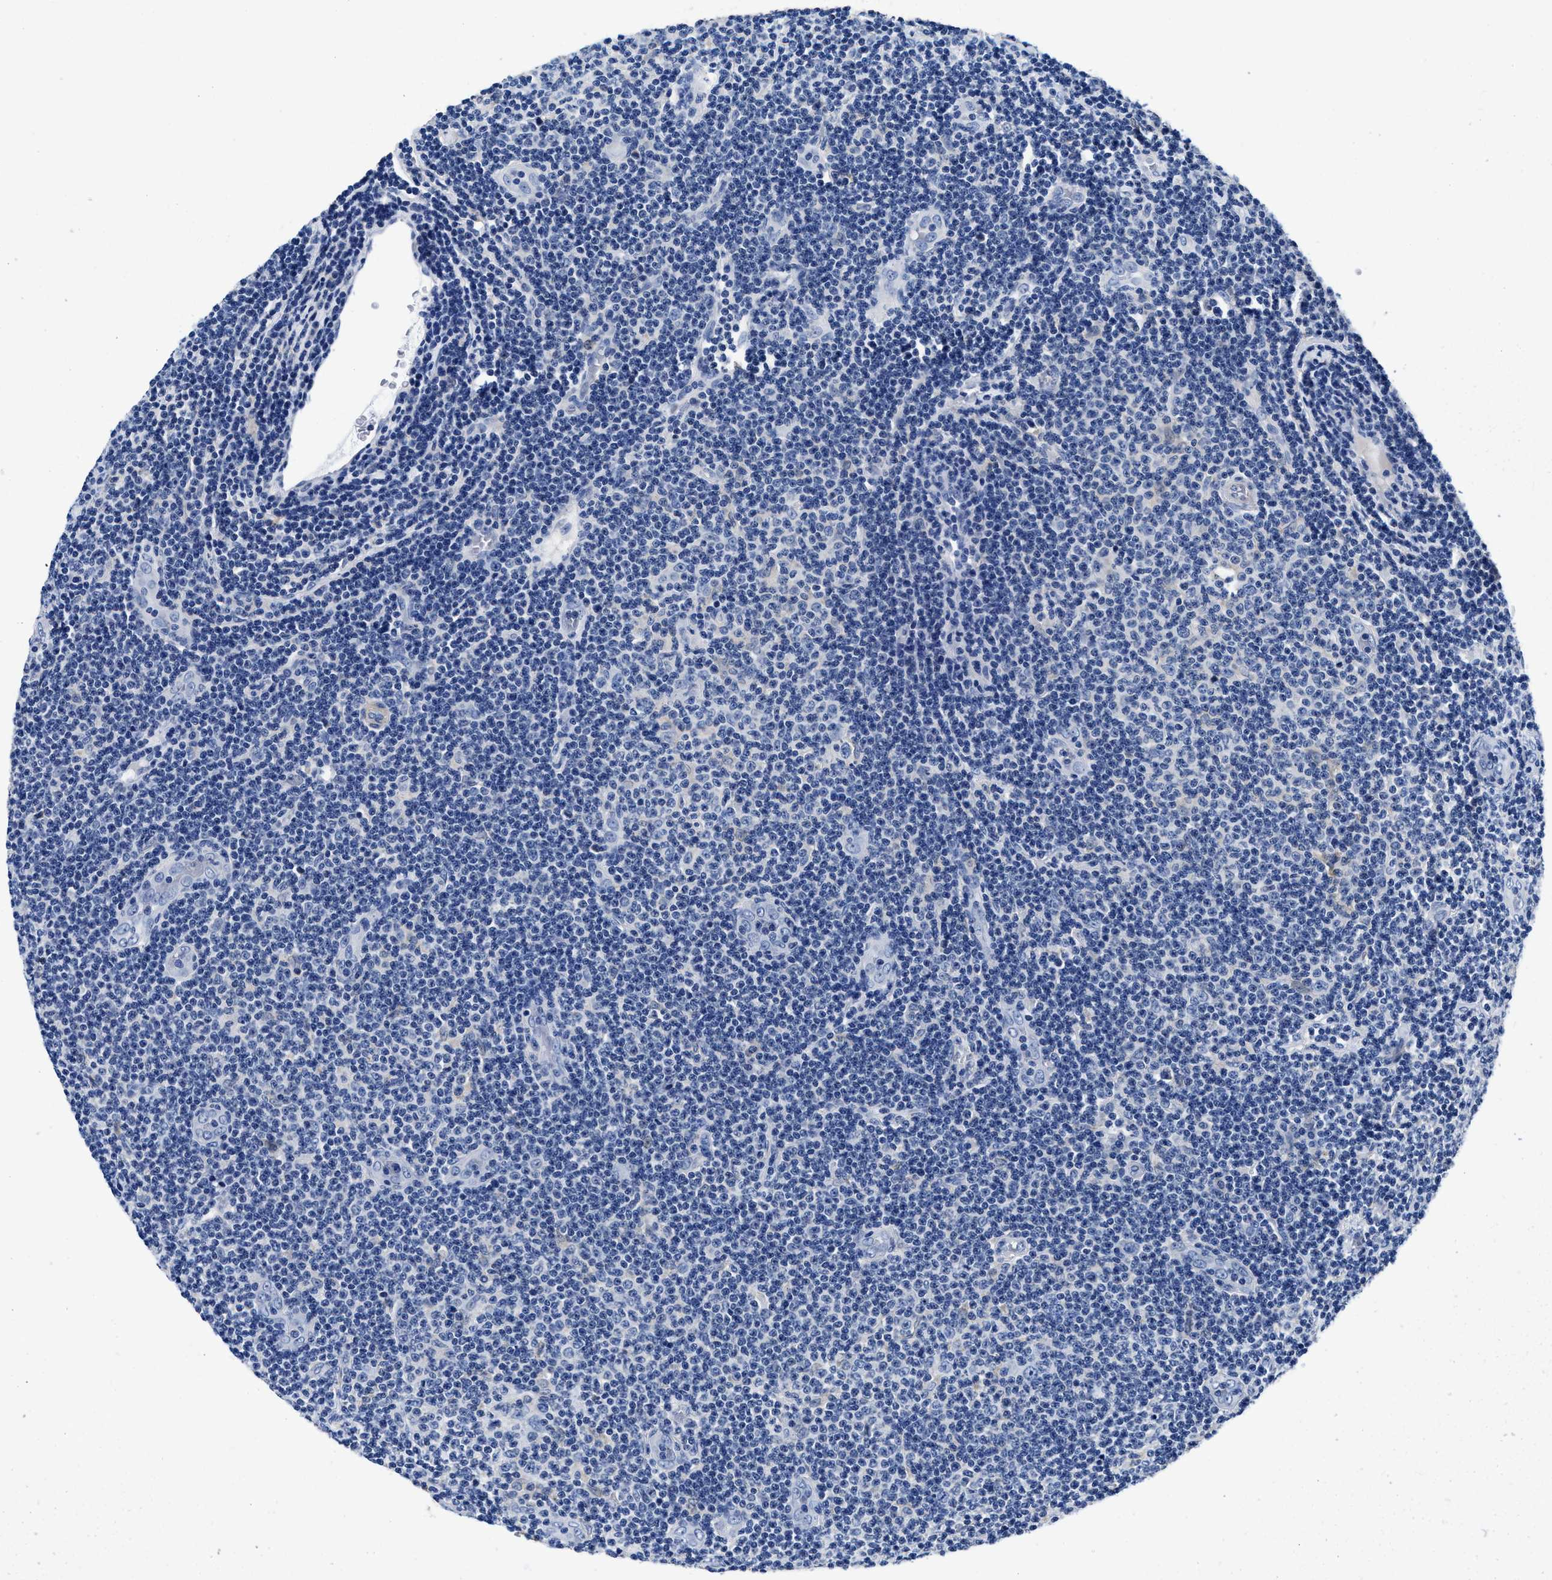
{"staining": {"intensity": "negative", "quantity": "none", "location": "none"}, "tissue": "lymphoma", "cell_type": "Tumor cells", "image_type": "cancer", "snomed": [{"axis": "morphology", "description": "Malignant lymphoma, non-Hodgkin's type, Low grade"}, {"axis": "topography", "description": "Lymph node"}], "caption": "Immunohistochemistry photomicrograph of lymphoma stained for a protein (brown), which reveals no expression in tumor cells. (Brightfield microscopy of DAB IHC at high magnification).", "gene": "SLC35F1", "patient": {"sex": "male", "age": 83}}